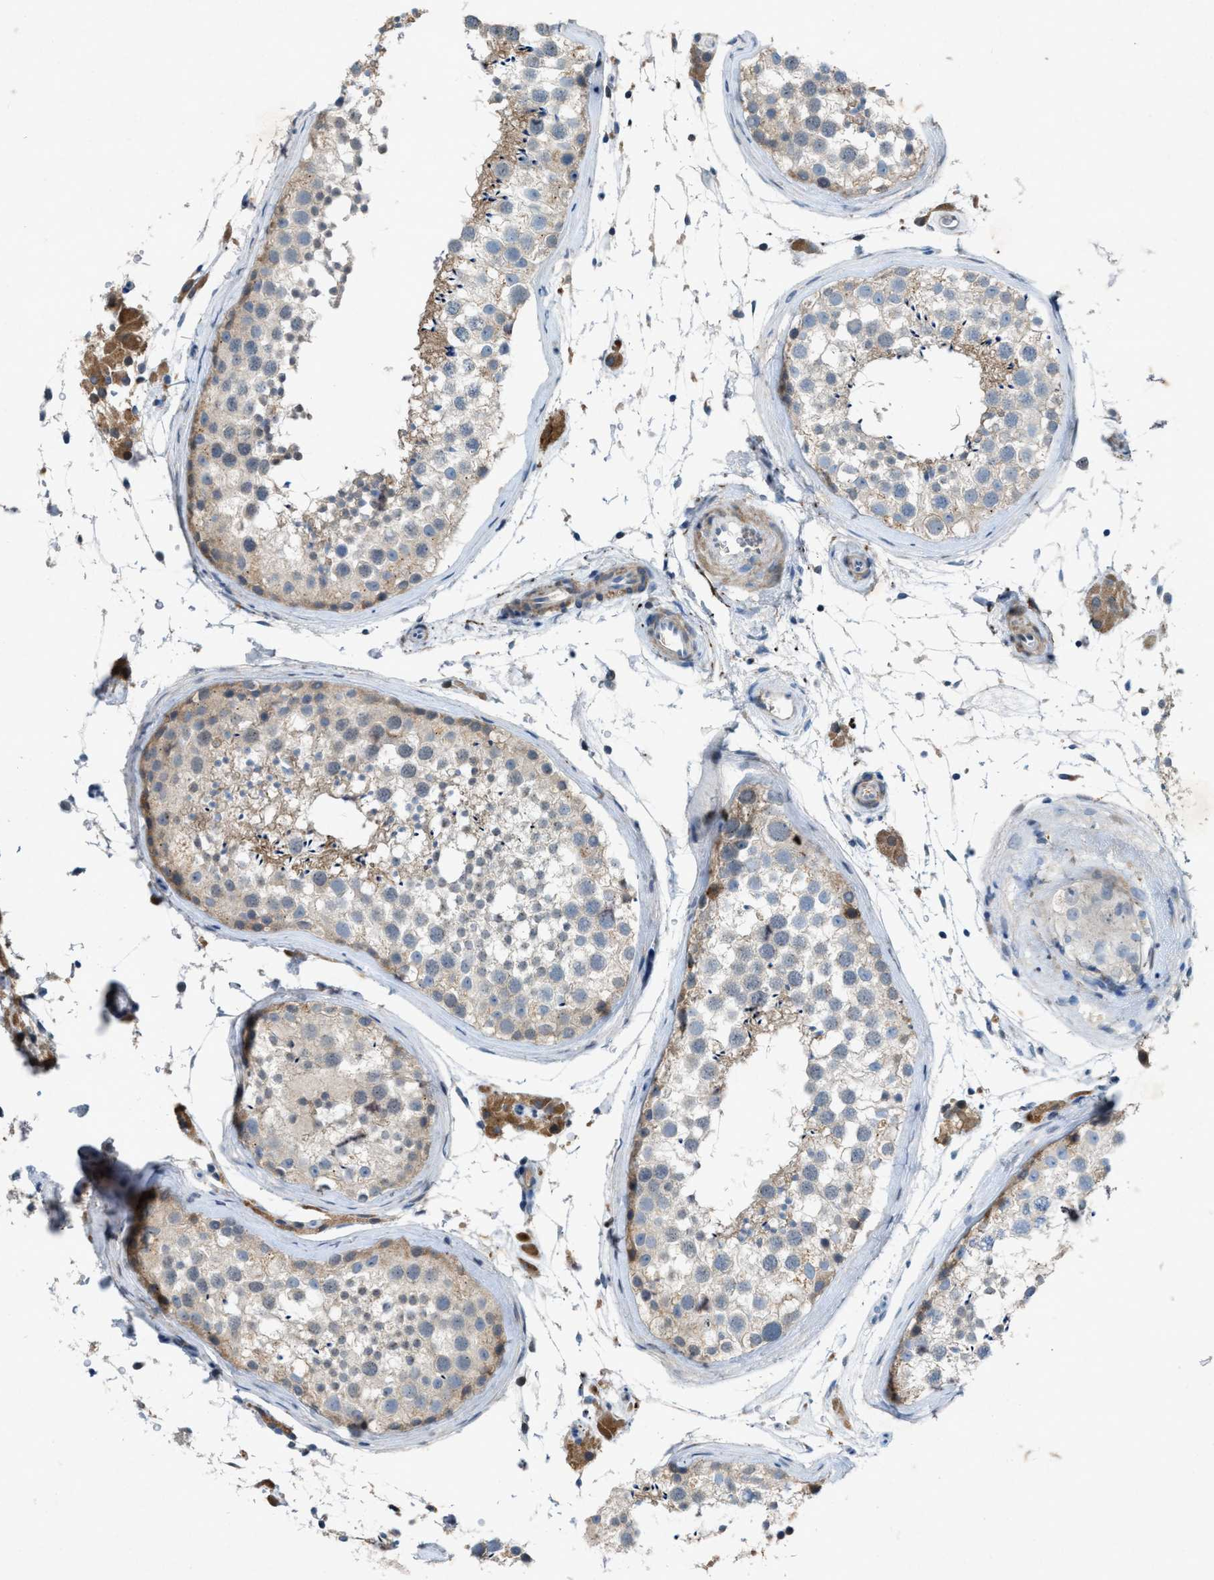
{"staining": {"intensity": "moderate", "quantity": "25%-75%", "location": "cytoplasmic/membranous"}, "tissue": "testis", "cell_type": "Cells in seminiferous ducts", "image_type": "normal", "snomed": [{"axis": "morphology", "description": "Normal tissue, NOS"}, {"axis": "topography", "description": "Testis"}], "caption": "Testis stained with DAB immunohistochemistry displays medium levels of moderate cytoplasmic/membranous expression in approximately 25%-75% of cells in seminiferous ducts.", "gene": "URGCP", "patient": {"sex": "male", "age": 46}}